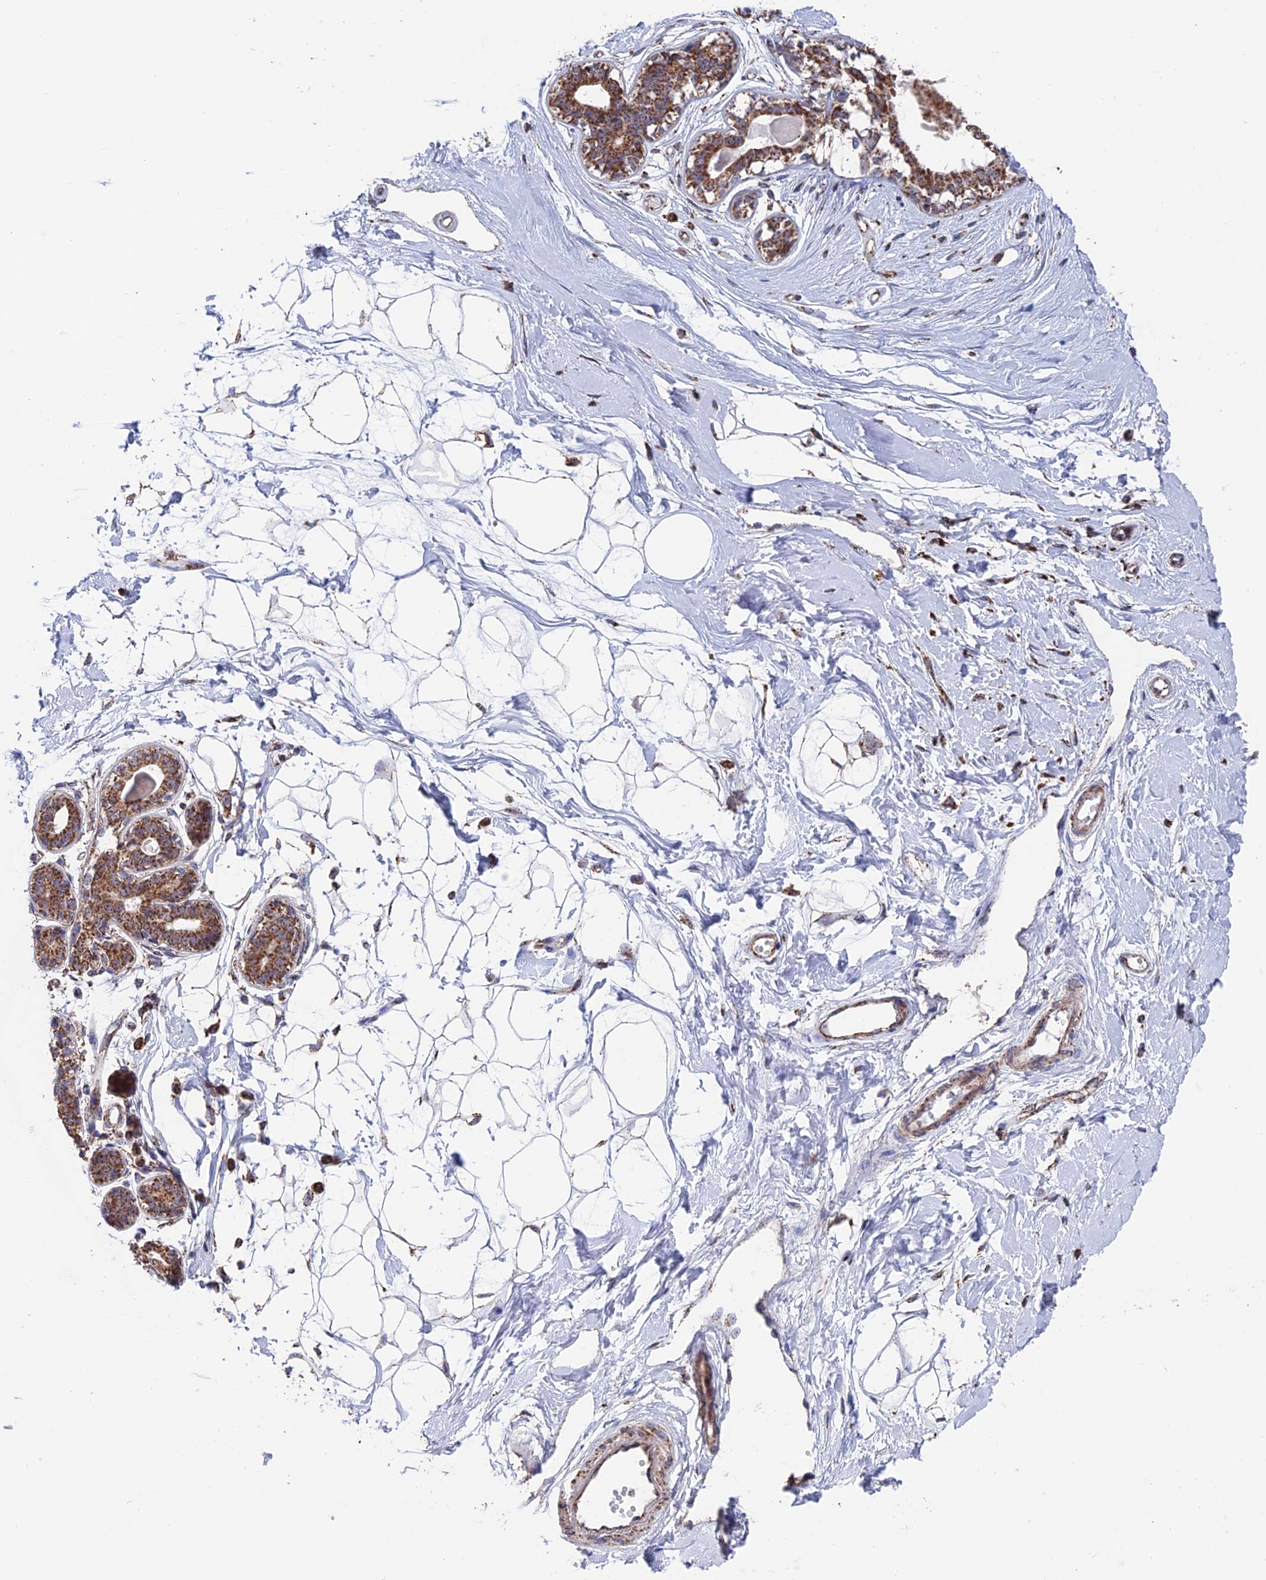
{"staining": {"intensity": "negative", "quantity": "none", "location": "none"}, "tissue": "breast", "cell_type": "Adipocytes", "image_type": "normal", "snomed": [{"axis": "morphology", "description": "Normal tissue, NOS"}, {"axis": "topography", "description": "Breast"}], "caption": "The histopathology image displays no staining of adipocytes in normal breast.", "gene": "DTYMK", "patient": {"sex": "female", "age": 45}}